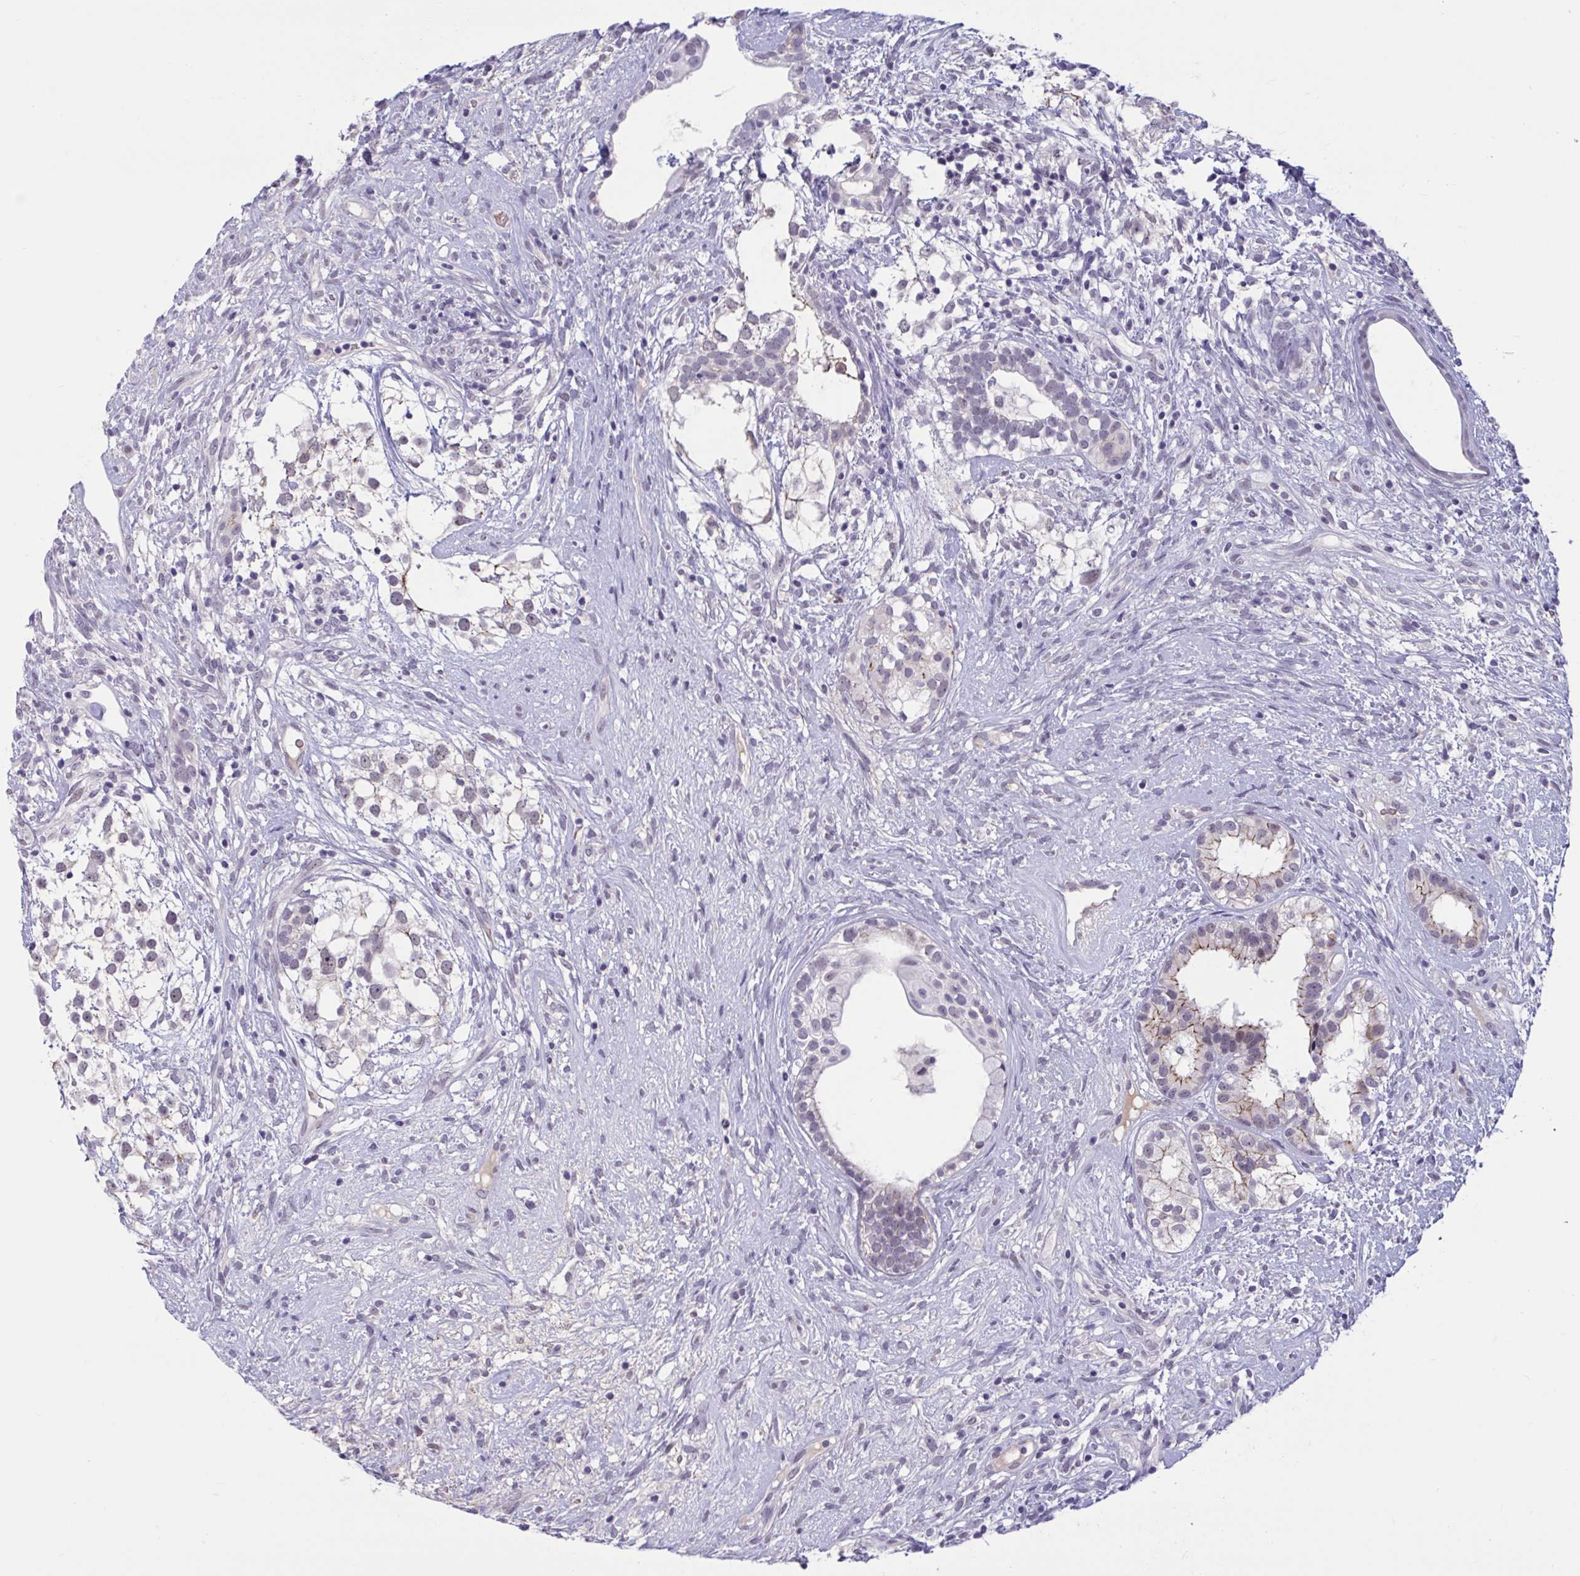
{"staining": {"intensity": "moderate", "quantity": "<25%", "location": "cytoplasmic/membranous"}, "tissue": "testis cancer", "cell_type": "Tumor cells", "image_type": "cancer", "snomed": [{"axis": "morphology", "description": "Seminoma, NOS"}, {"axis": "morphology", "description": "Carcinoma, Embryonal, NOS"}, {"axis": "topography", "description": "Testis"}], "caption": "Moderate cytoplasmic/membranous staining is seen in about <25% of tumor cells in testis embryonal carcinoma.", "gene": "CNGB3", "patient": {"sex": "male", "age": 41}}